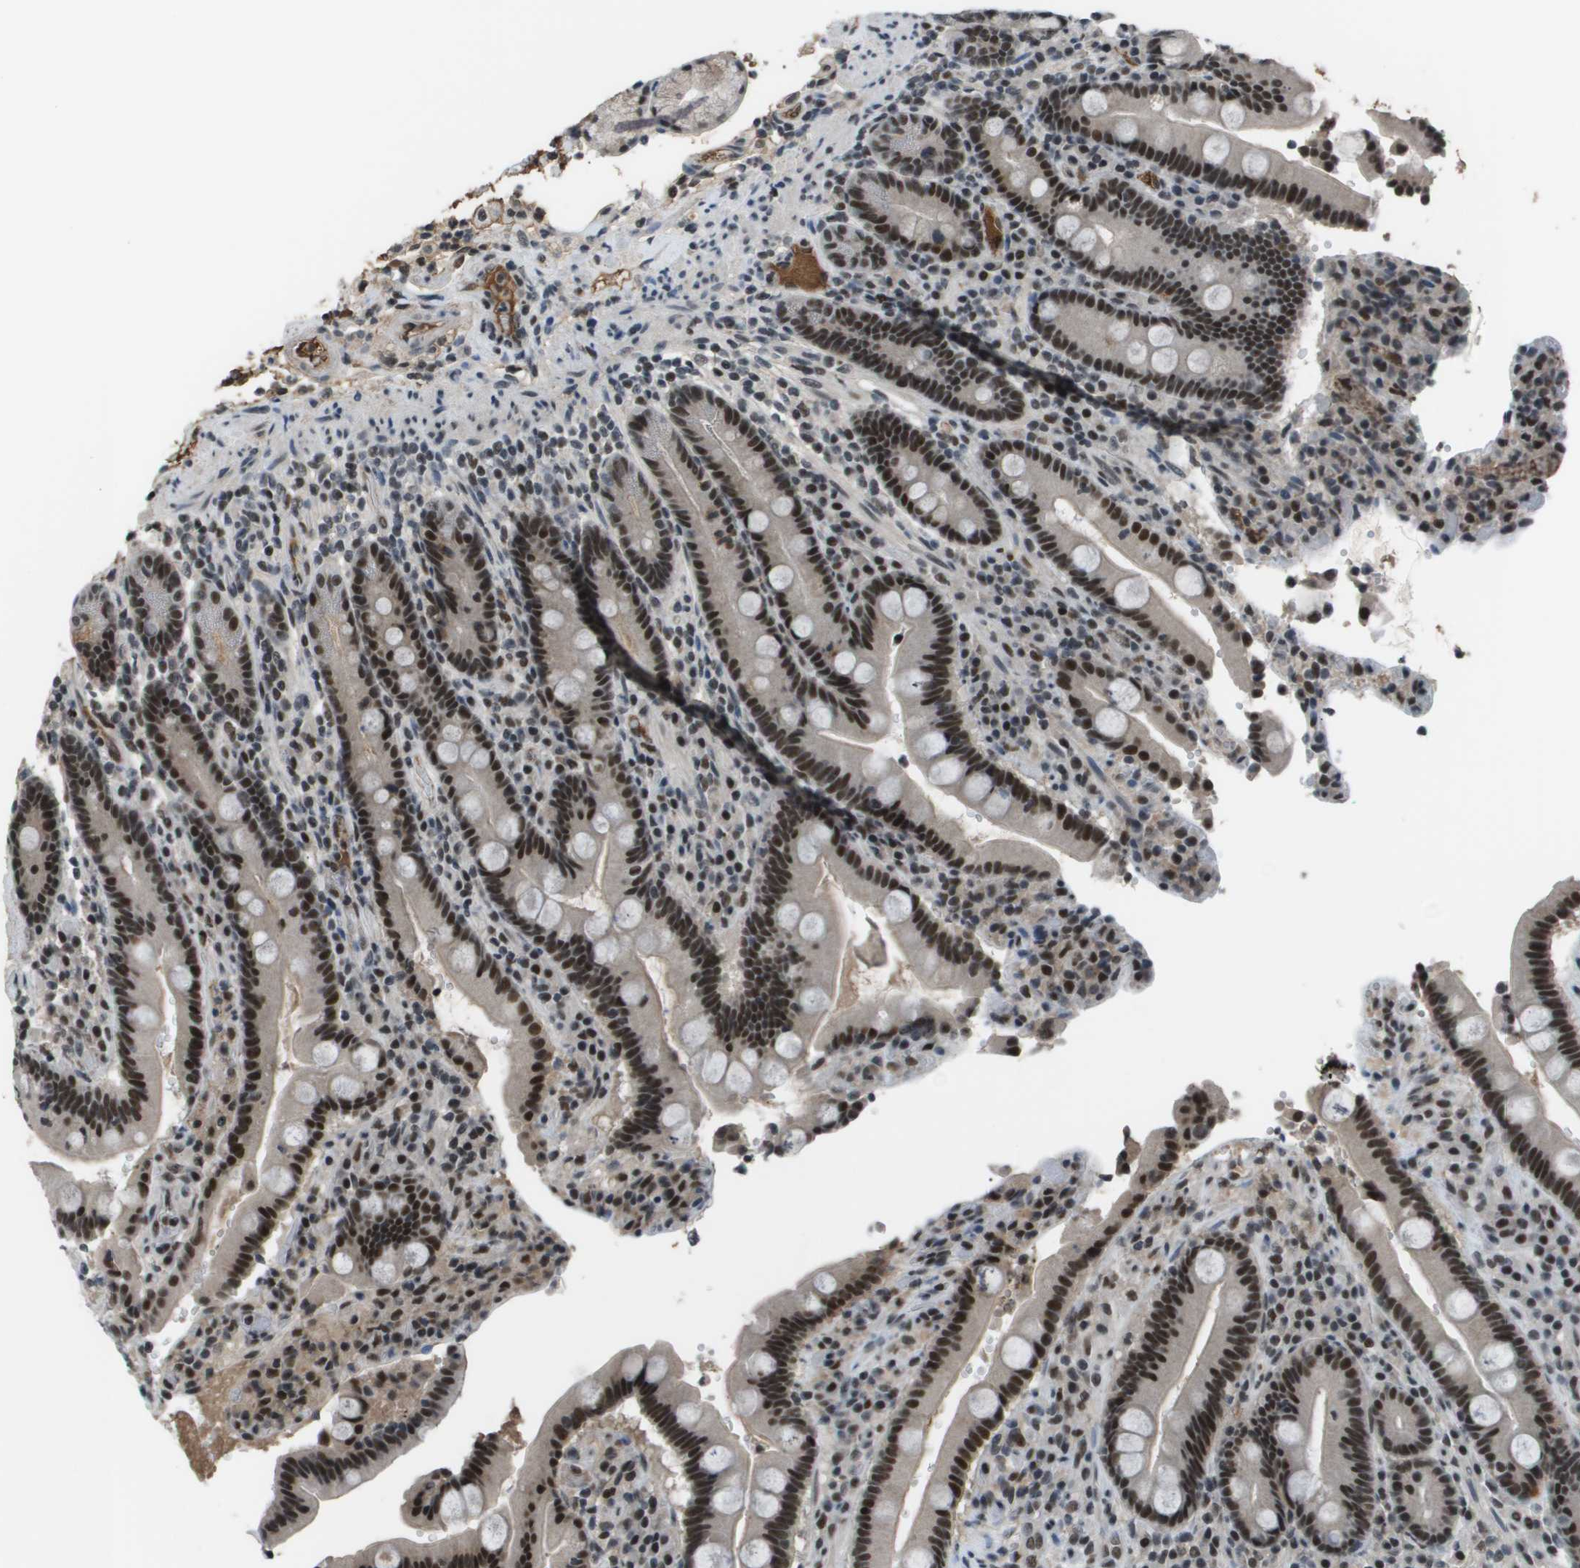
{"staining": {"intensity": "strong", "quantity": ">75%", "location": "nuclear"}, "tissue": "duodenum", "cell_type": "Glandular cells", "image_type": "normal", "snomed": [{"axis": "morphology", "description": "Normal tissue, NOS"}, {"axis": "topography", "description": "Small intestine, NOS"}], "caption": "IHC image of benign duodenum stained for a protein (brown), which exhibits high levels of strong nuclear positivity in approximately >75% of glandular cells.", "gene": "THRAP3", "patient": {"sex": "female", "age": 71}}